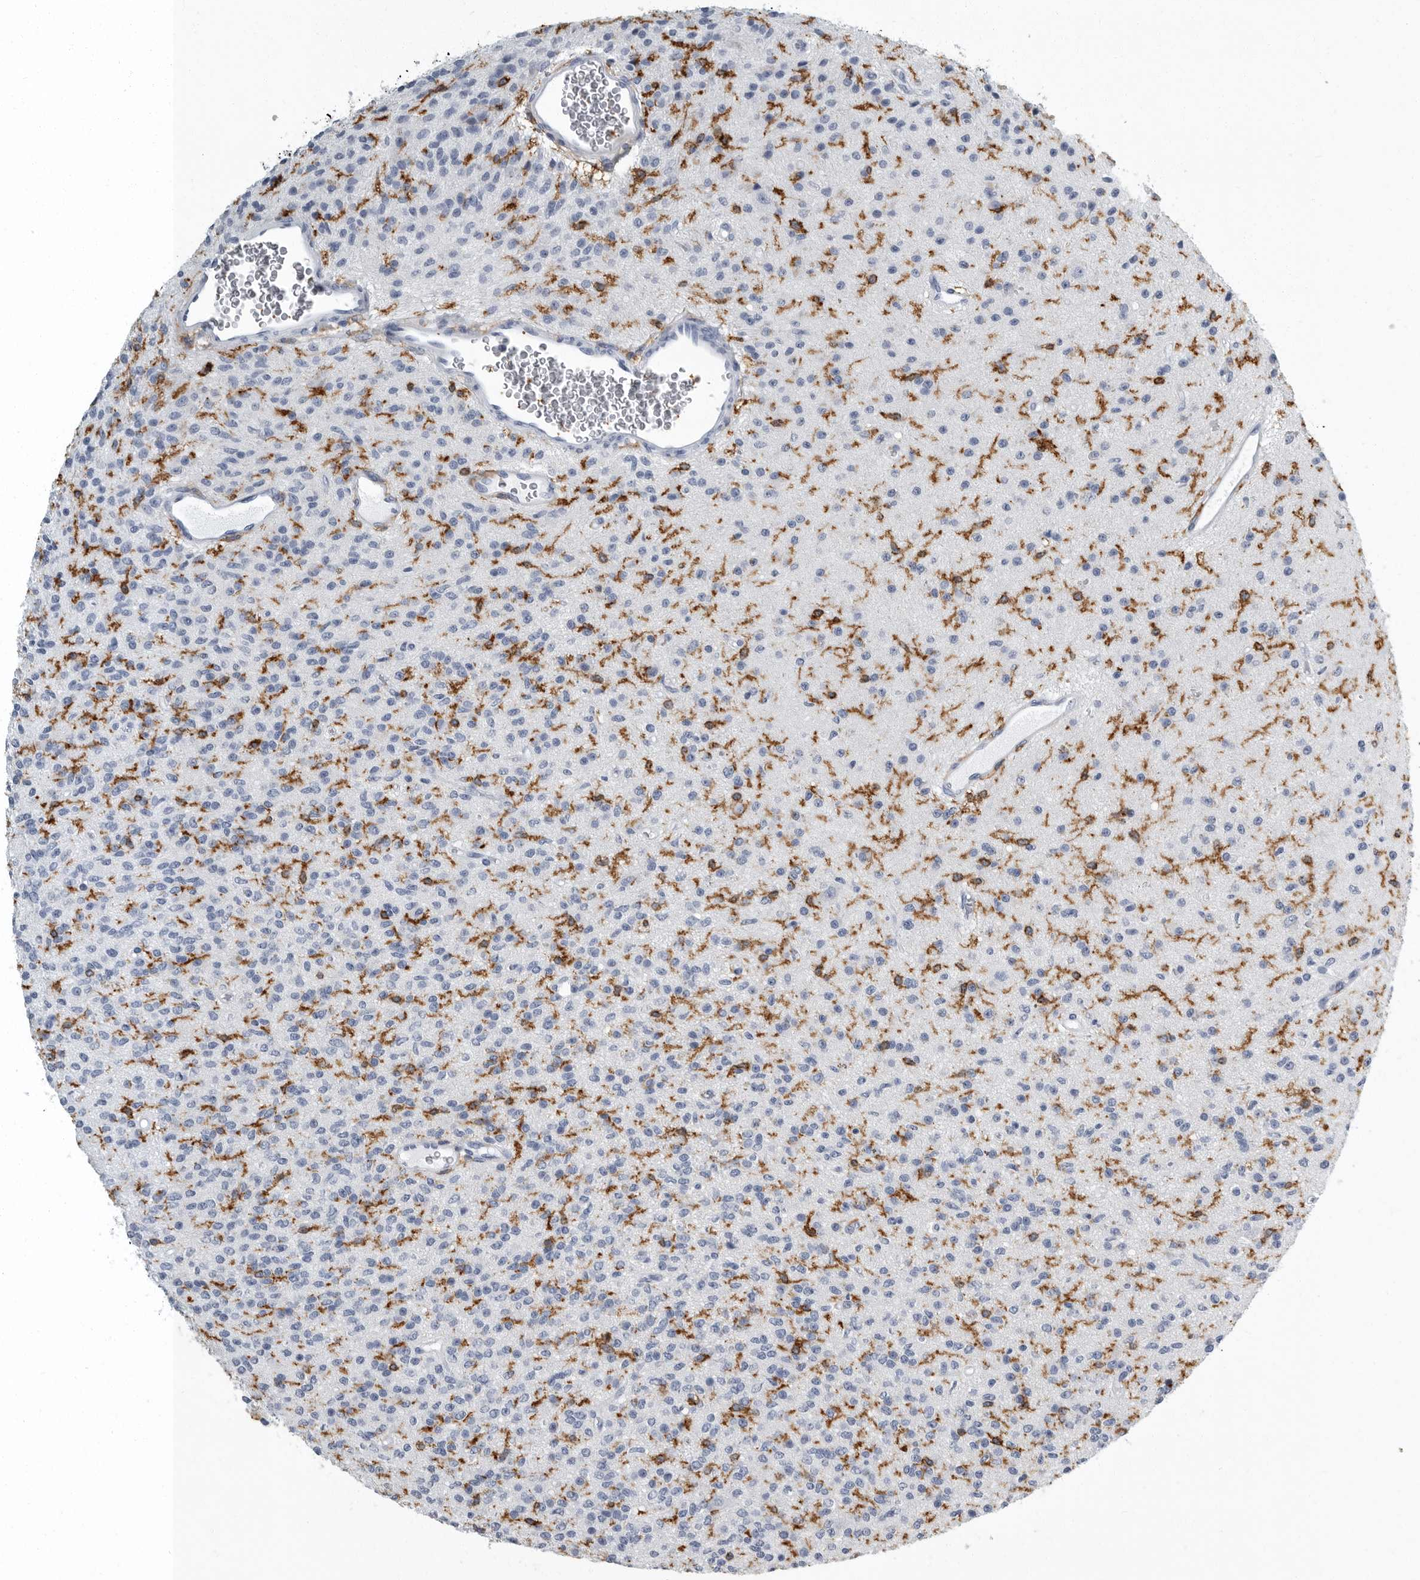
{"staining": {"intensity": "negative", "quantity": "none", "location": "none"}, "tissue": "glioma", "cell_type": "Tumor cells", "image_type": "cancer", "snomed": [{"axis": "morphology", "description": "Glioma, malignant, High grade"}, {"axis": "topography", "description": "Brain"}], "caption": "This is an IHC histopathology image of human malignant glioma (high-grade). There is no positivity in tumor cells.", "gene": "FCER1G", "patient": {"sex": "male", "age": 34}}